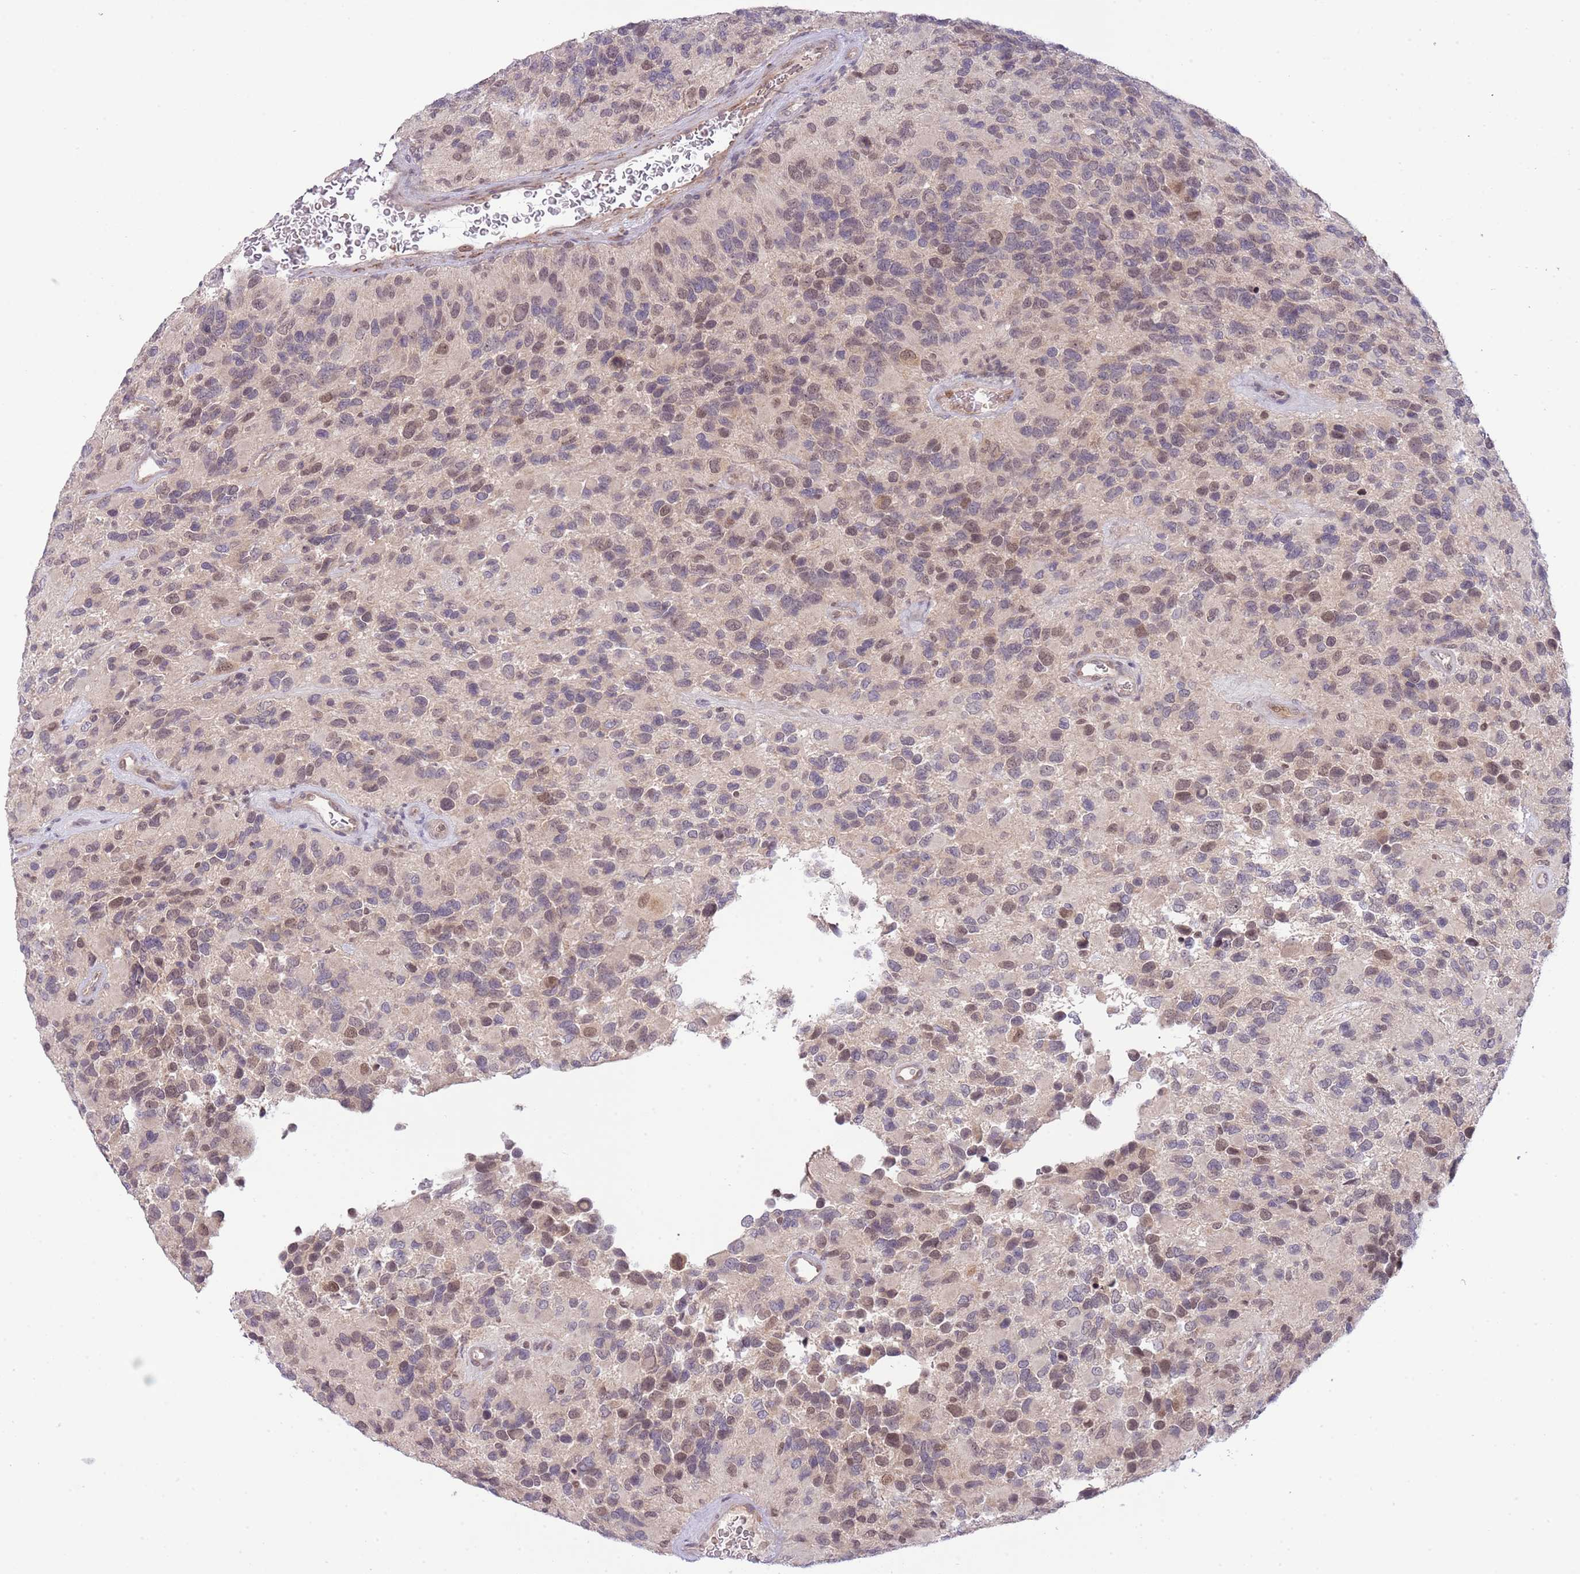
{"staining": {"intensity": "moderate", "quantity": "<25%", "location": "nuclear"}, "tissue": "glioma", "cell_type": "Tumor cells", "image_type": "cancer", "snomed": [{"axis": "morphology", "description": "Glioma, malignant, High grade"}, {"axis": "topography", "description": "Brain"}], "caption": "Moderate nuclear expression for a protein is present in about <25% of tumor cells of malignant glioma (high-grade) using immunohistochemistry (IHC).", "gene": "CHD1", "patient": {"sex": "male", "age": 77}}